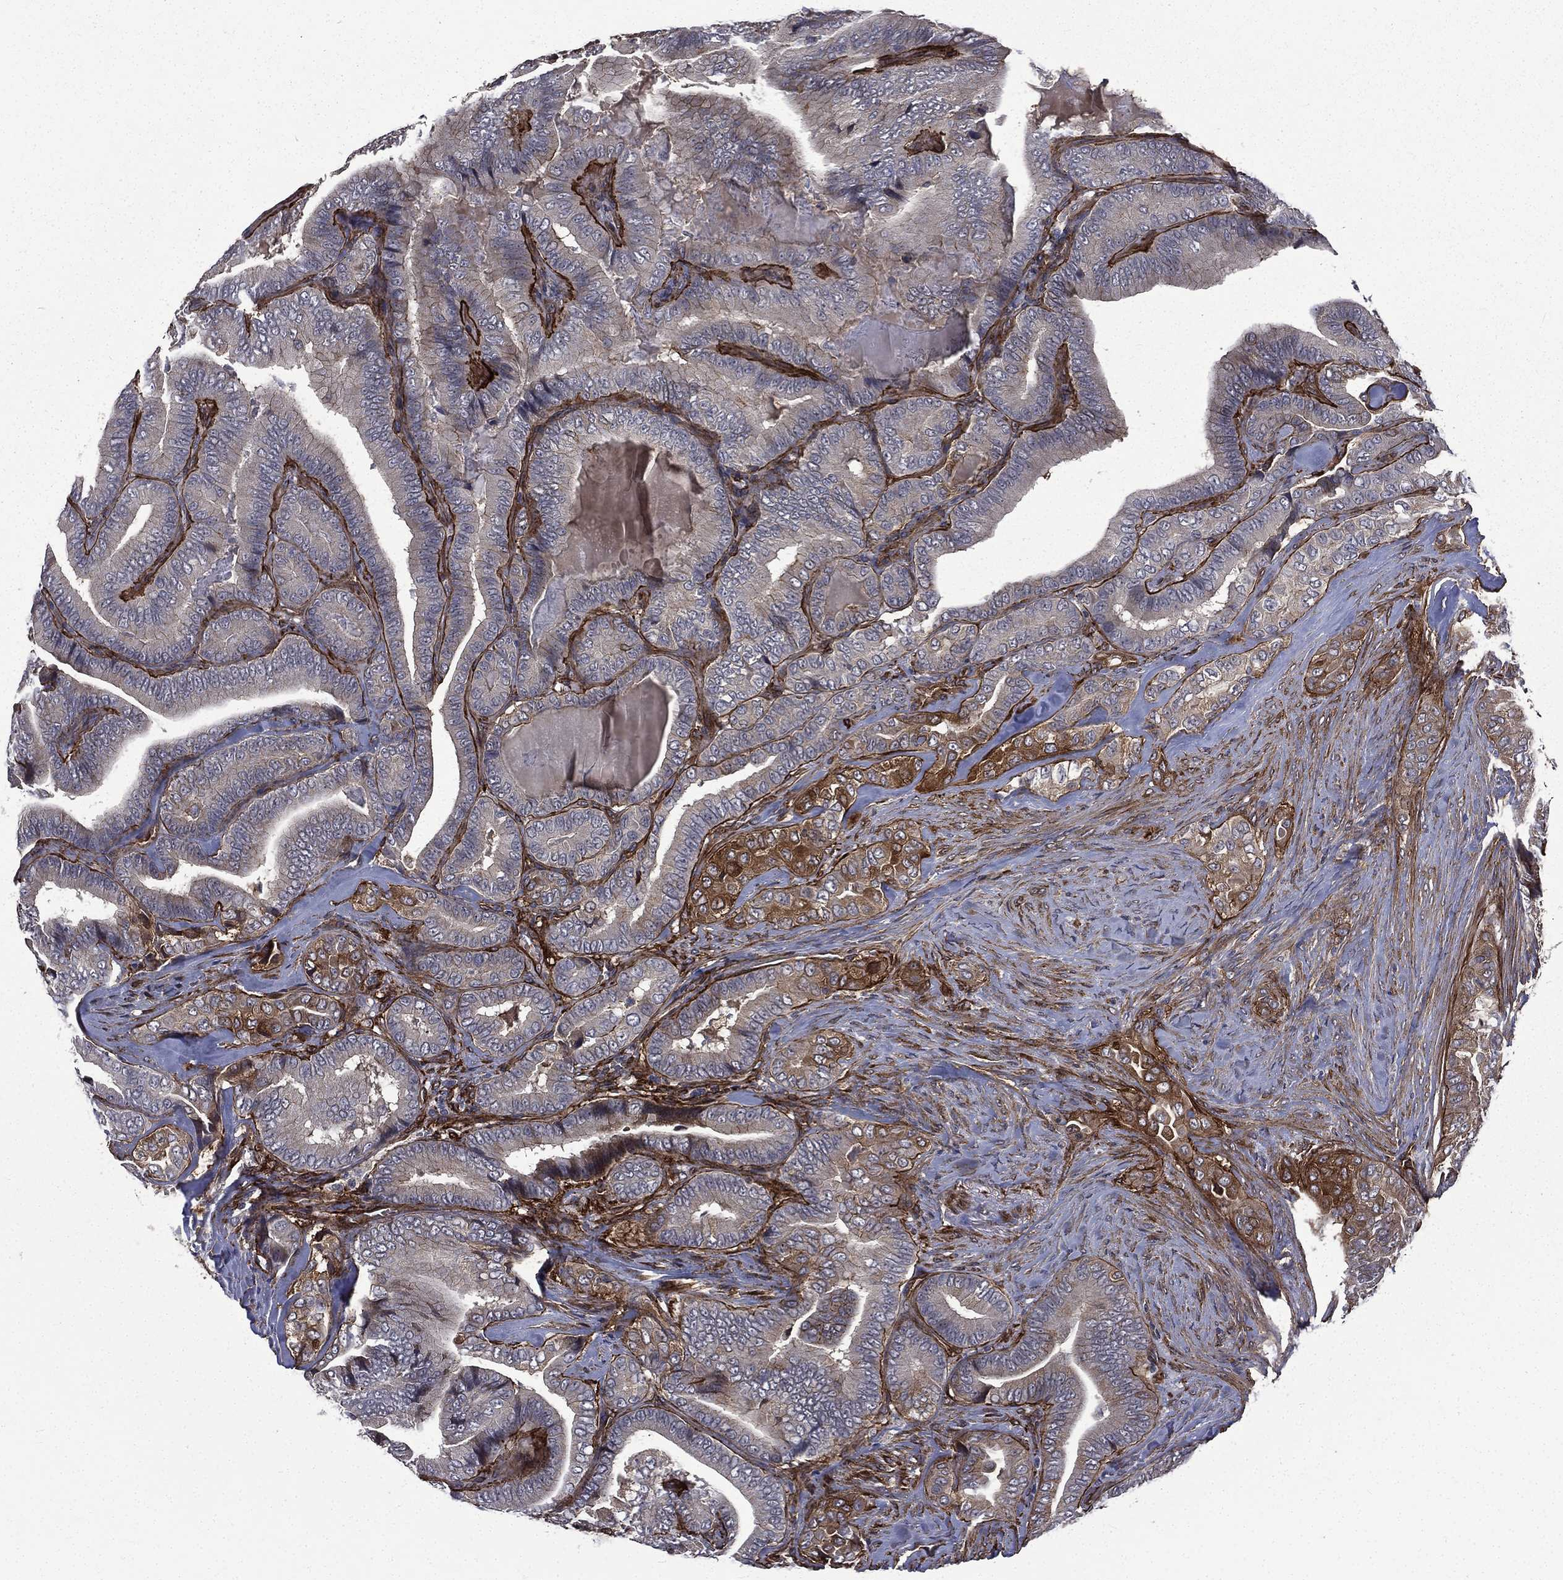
{"staining": {"intensity": "negative", "quantity": "none", "location": "none"}, "tissue": "thyroid cancer", "cell_type": "Tumor cells", "image_type": "cancer", "snomed": [{"axis": "morphology", "description": "Papillary adenocarcinoma, NOS"}, {"axis": "topography", "description": "Thyroid gland"}], "caption": "Human thyroid cancer (papillary adenocarcinoma) stained for a protein using immunohistochemistry demonstrates no staining in tumor cells.", "gene": "PPFIBP1", "patient": {"sex": "male", "age": 61}}